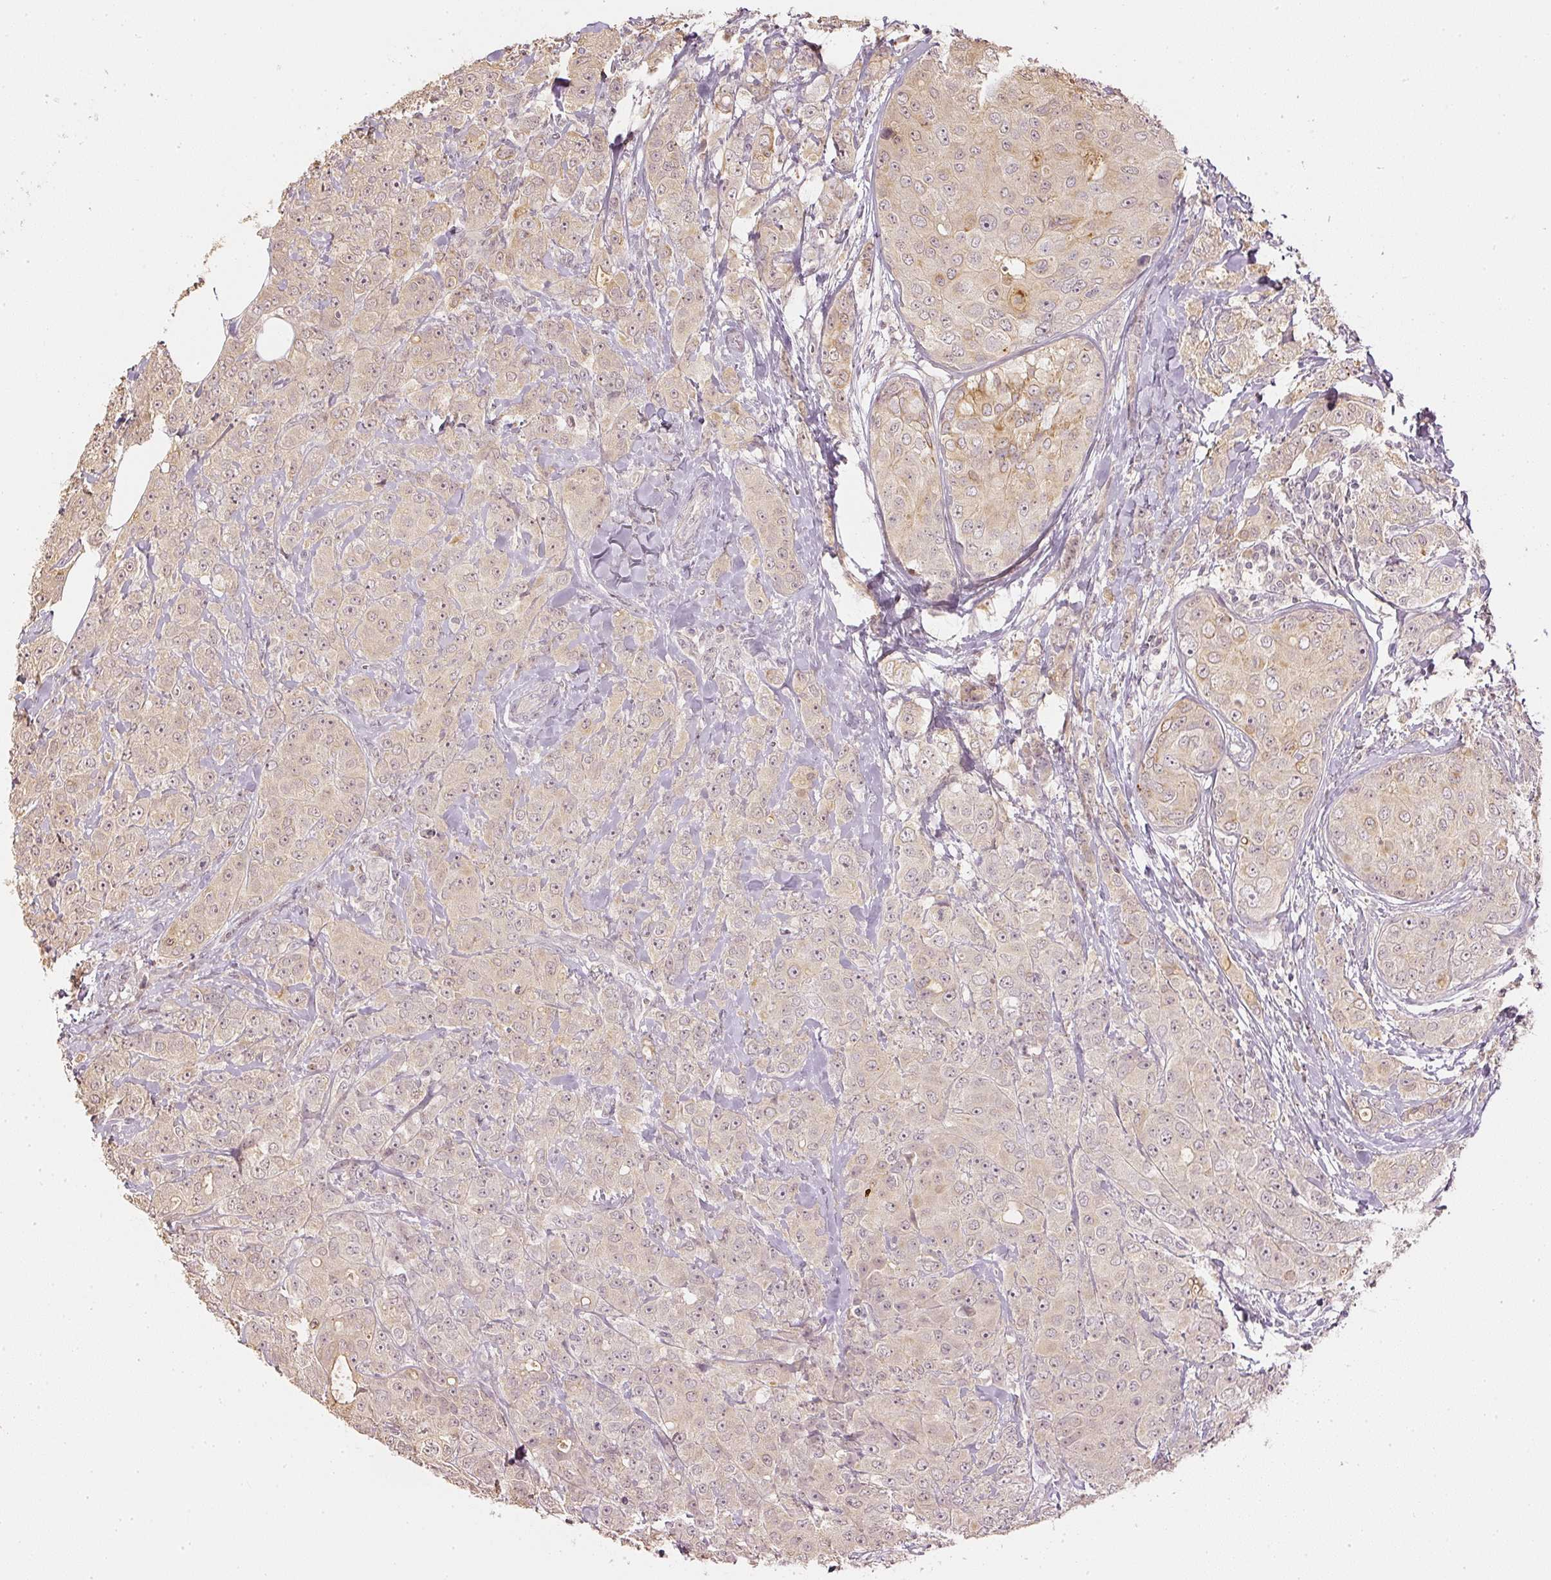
{"staining": {"intensity": "weak", "quantity": "25%-75%", "location": "cytoplasmic/membranous,nuclear"}, "tissue": "breast cancer", "cell_type": "Tumor cells", "image_type": "cancer", "snomed": [{"axis": "morphology", "description": "Duct carcinoma"}, {"axis": "topography", "description": "Breast"}], "caption": "Human infiltrating ductal carcinoma (breast) stained for a protein (brown) demonstrates weak cytoplasmic/membranous and nuclear positive positivity in approximately 25%-75% of tumor cells.", "gene": "GZMA", "patient": {"sex": "female", "age": 43}}